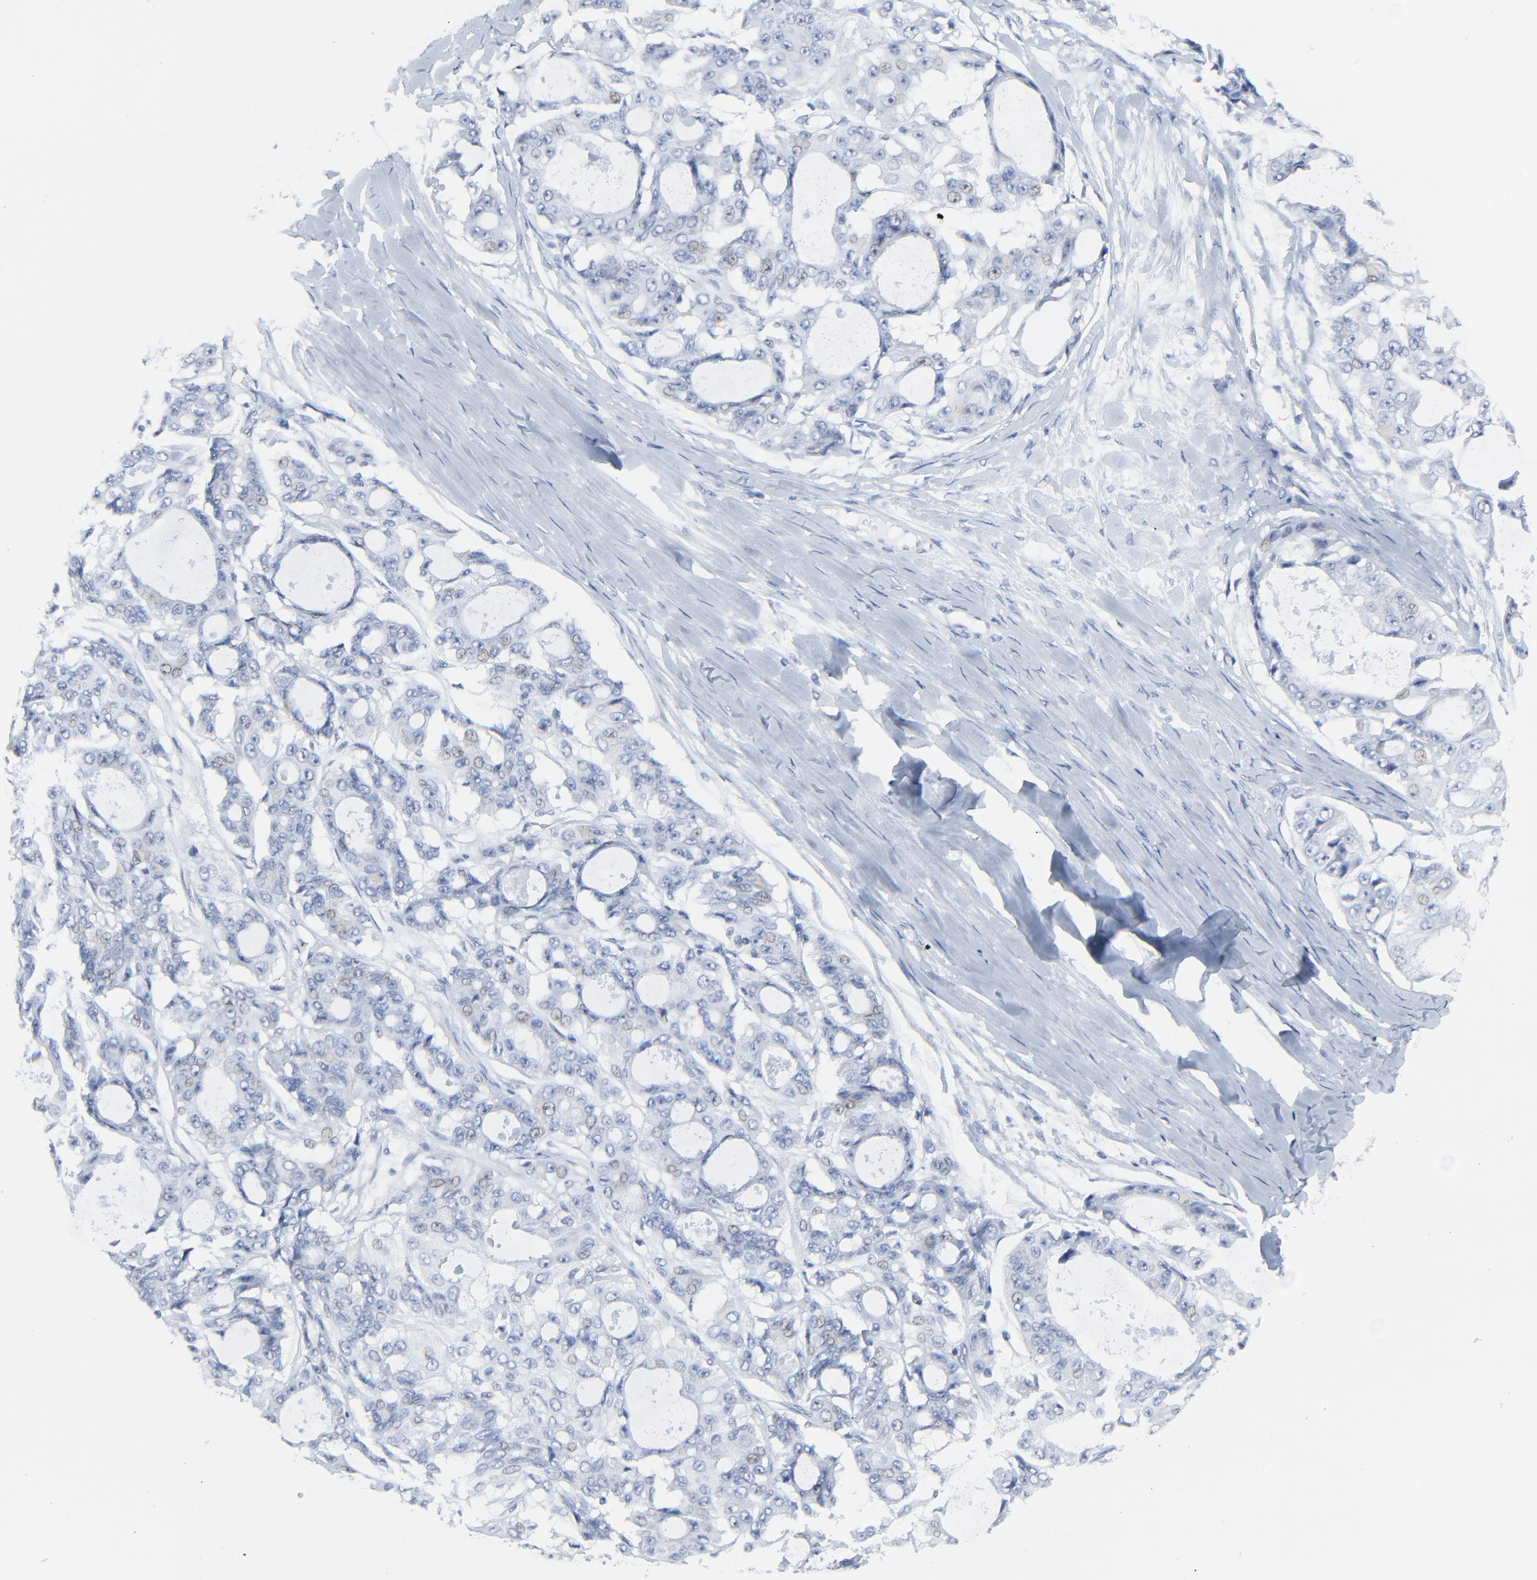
{"staining": {"intensity": "weak", "quantity": "<25%", "location": "nuclear"}, "tissue": "ovarian cancer", "cell_type": "Tumor cells", "image_type": "cancer", "snomed": [{"axis": "morphology", "description": "Carcinoma, endometroid"}, {"axis": "topography", "description": "Ovary"}], "caption": "A histopathology image of human ovarian endometroid carcinoma is negative for staining in tumor cells. (DAB immunohistochemistry (IHC) visualized using brightfield microscopy, high magnification).", "gene": "BIRC3", "patient": {"sex": "female", "age": 61}}